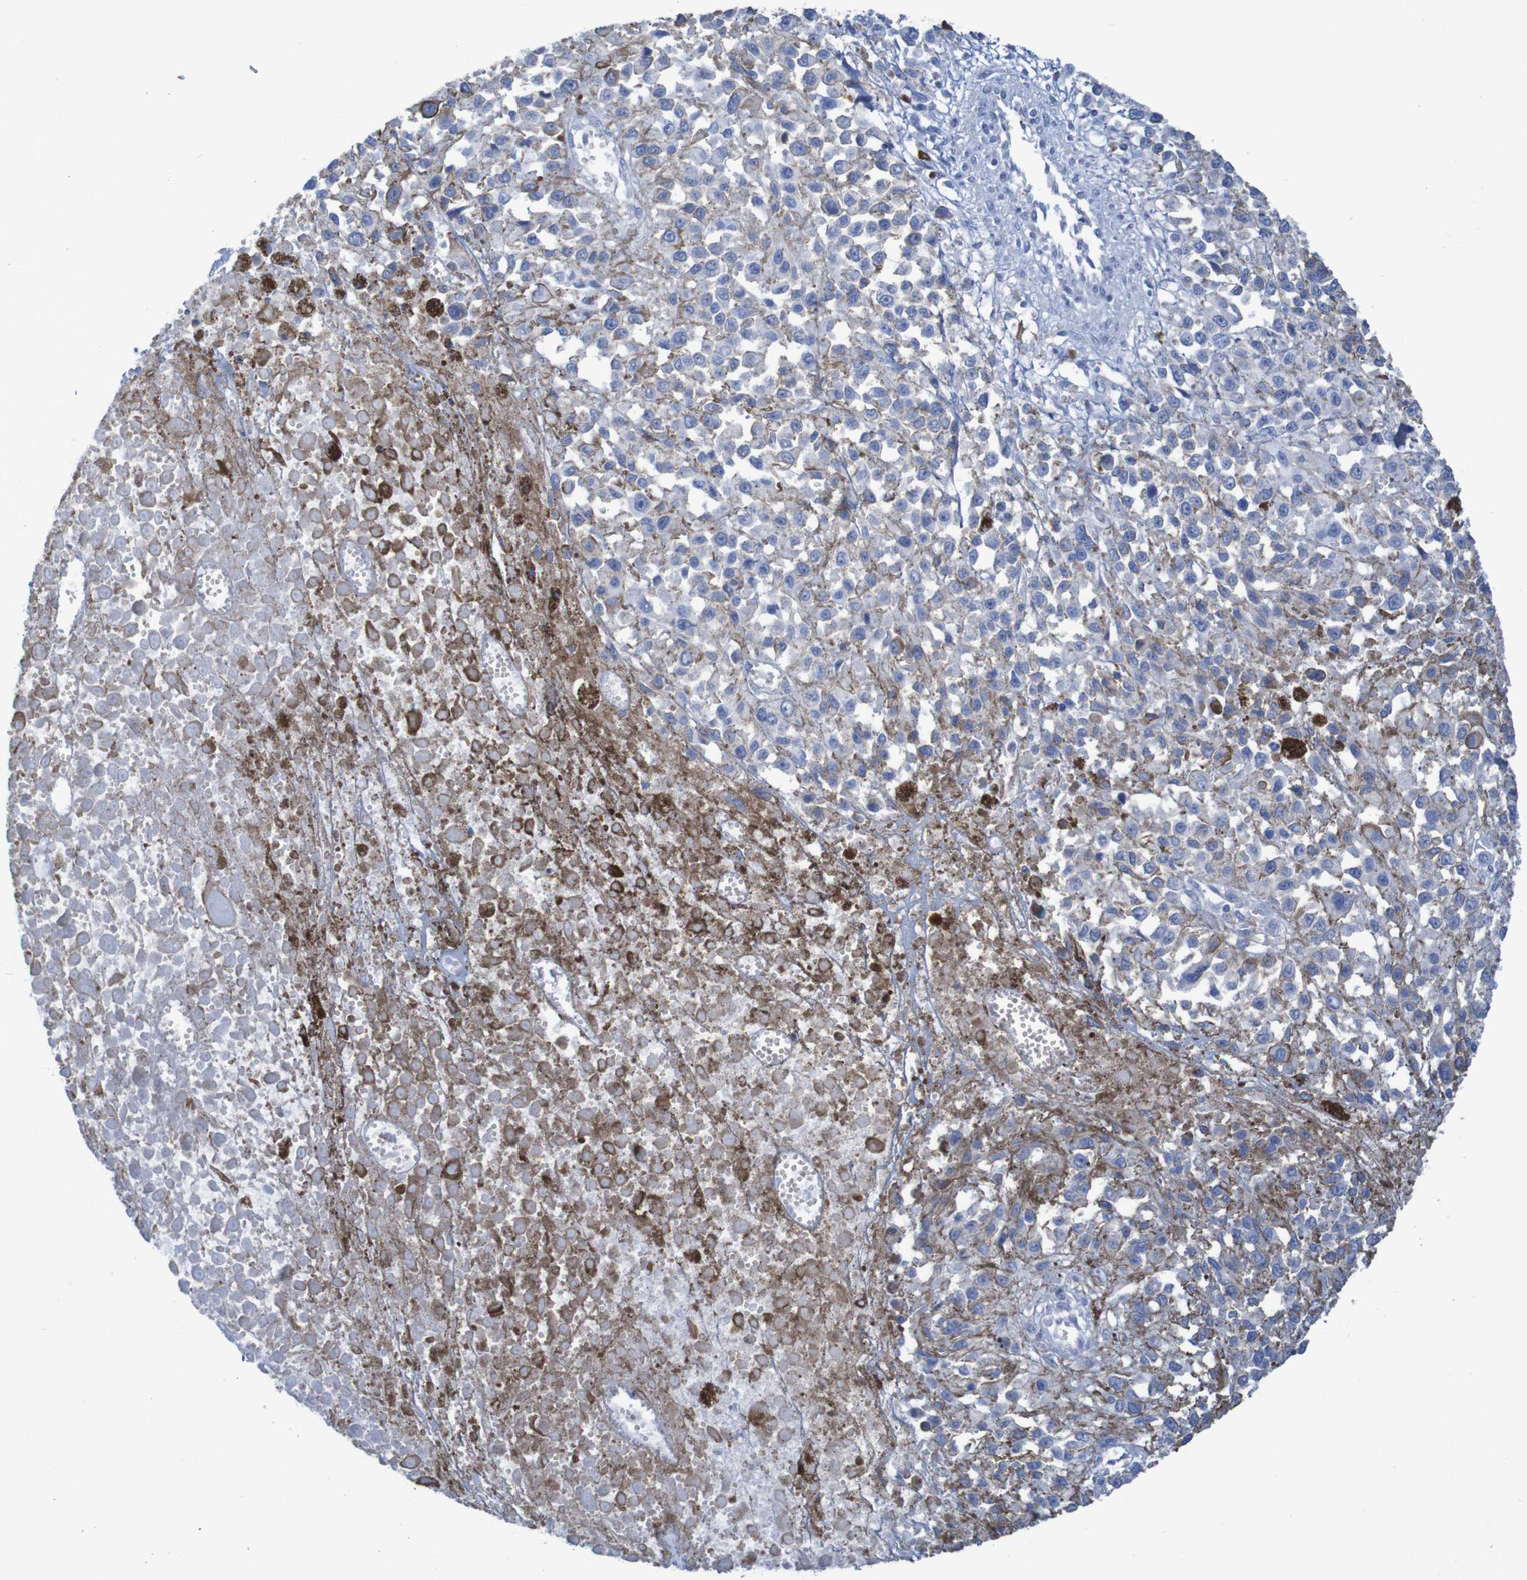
{"staining": {"intensity": "negative", "quantity": "none", "location": "none"}, "tissue": "melanoma", "cell_type": "Tumor cells", "image_type": "cancer", "snomed": [{"axis": "morphology", "description": "Malignant melanoma, Metastatic site"}, {"axis": "topography", "description": "Lymph node"}], "caption": "This is an IHC image of melanoma. There is no expression in tumor cells.", "gene": "RNF182", "patient": {"sex": "male", "age": 59}}